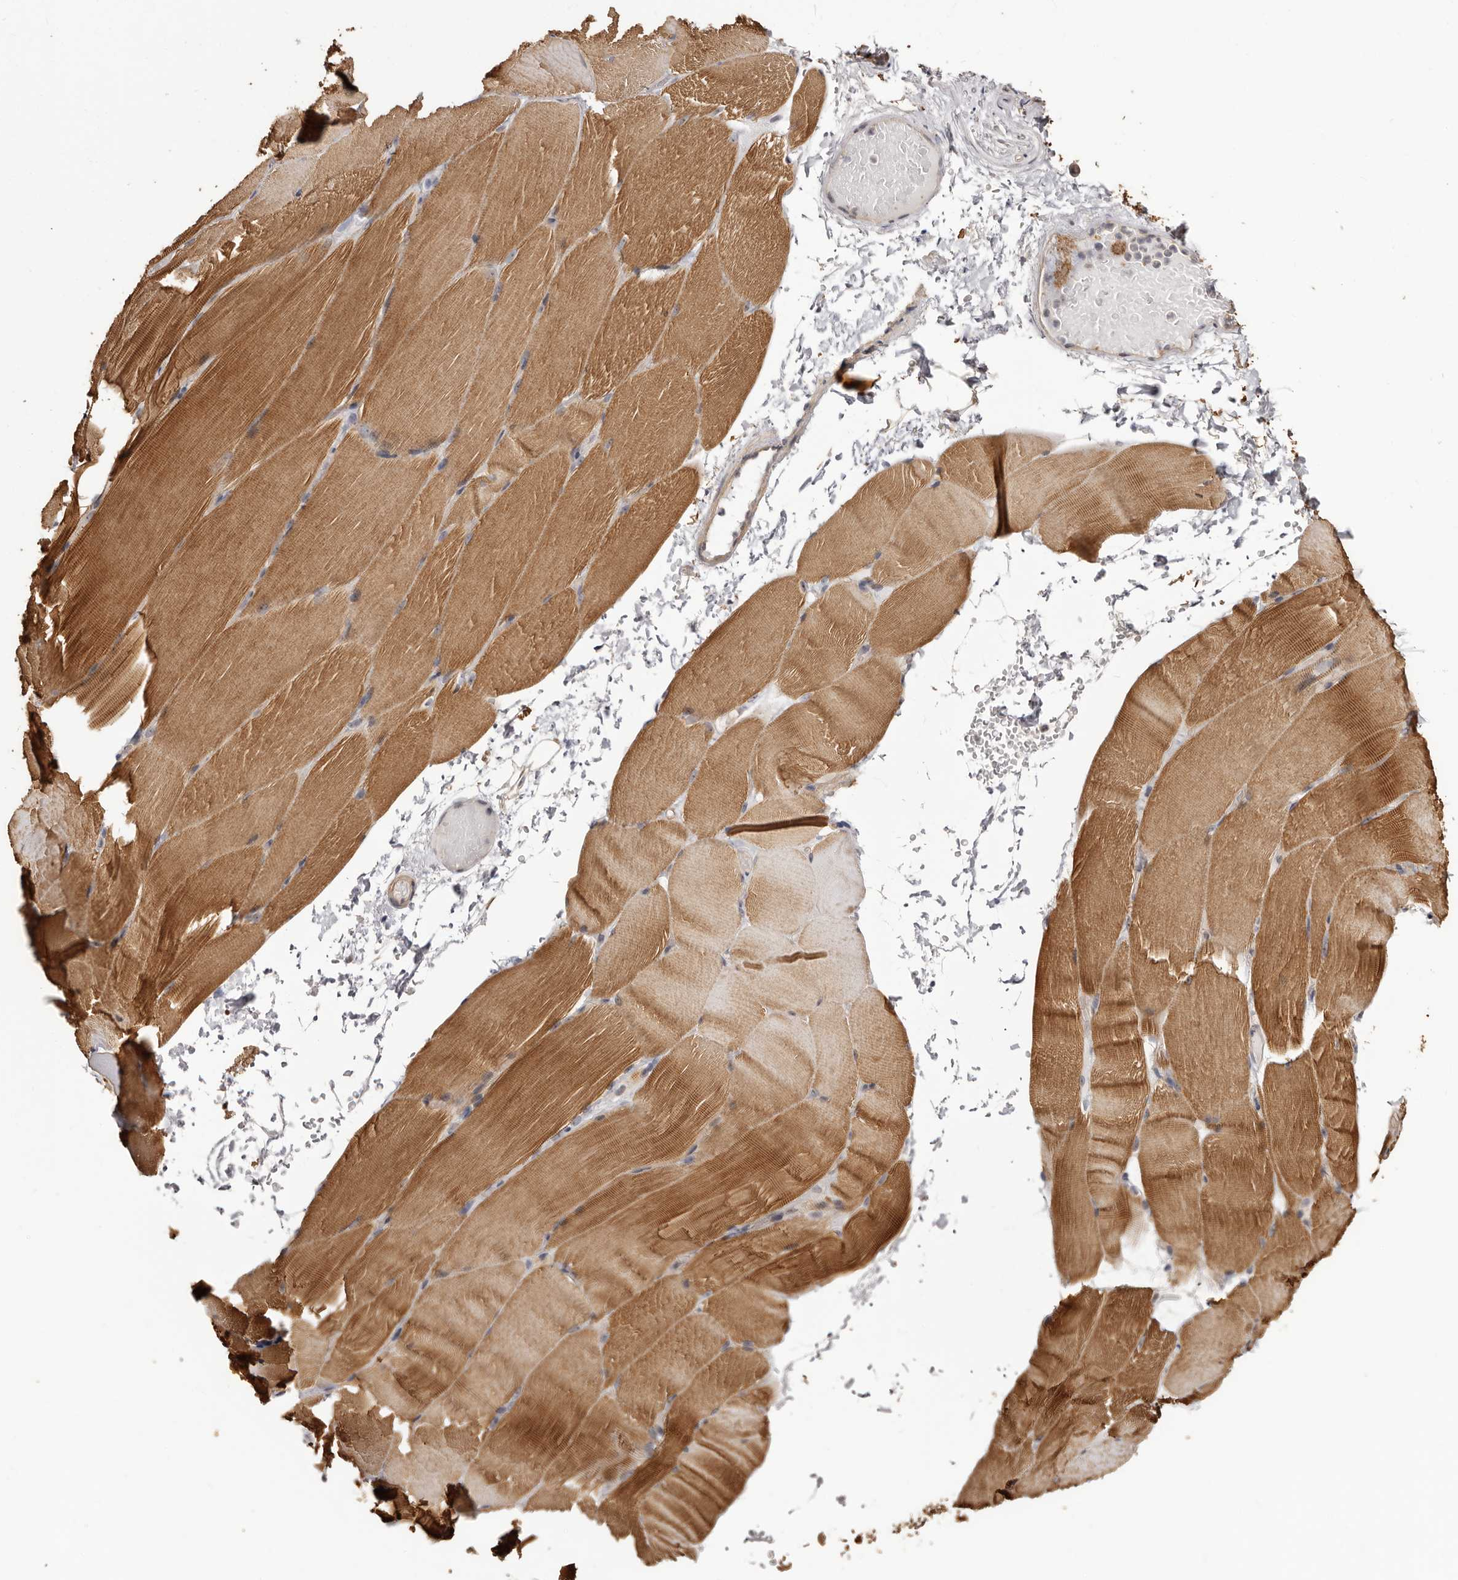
{"staining": {"intensity": "moderate", "quantity": "25%-75%", "location": "cytoplasmic/membranous,nuclear"}, "tissue": "skeletal muscle", "cell_type": "Myocytes", "image_type": "normal", "snomed": [{"axis": "morphology", "description": "Normal tissue, NOS"}, {"axis": "topography", "description": "Skeletal muscle"}, {"axis": "topography", "description": "Parathyroid gland"}], "caption": "Protein expression analysis of benign skeletal muscle reveals moderate cytoplasmic/membranous,nuclear expression in about 25%-75% of myocytes.", "gene": "NOL12", "patient": {"sex": "female", "age": 37}}